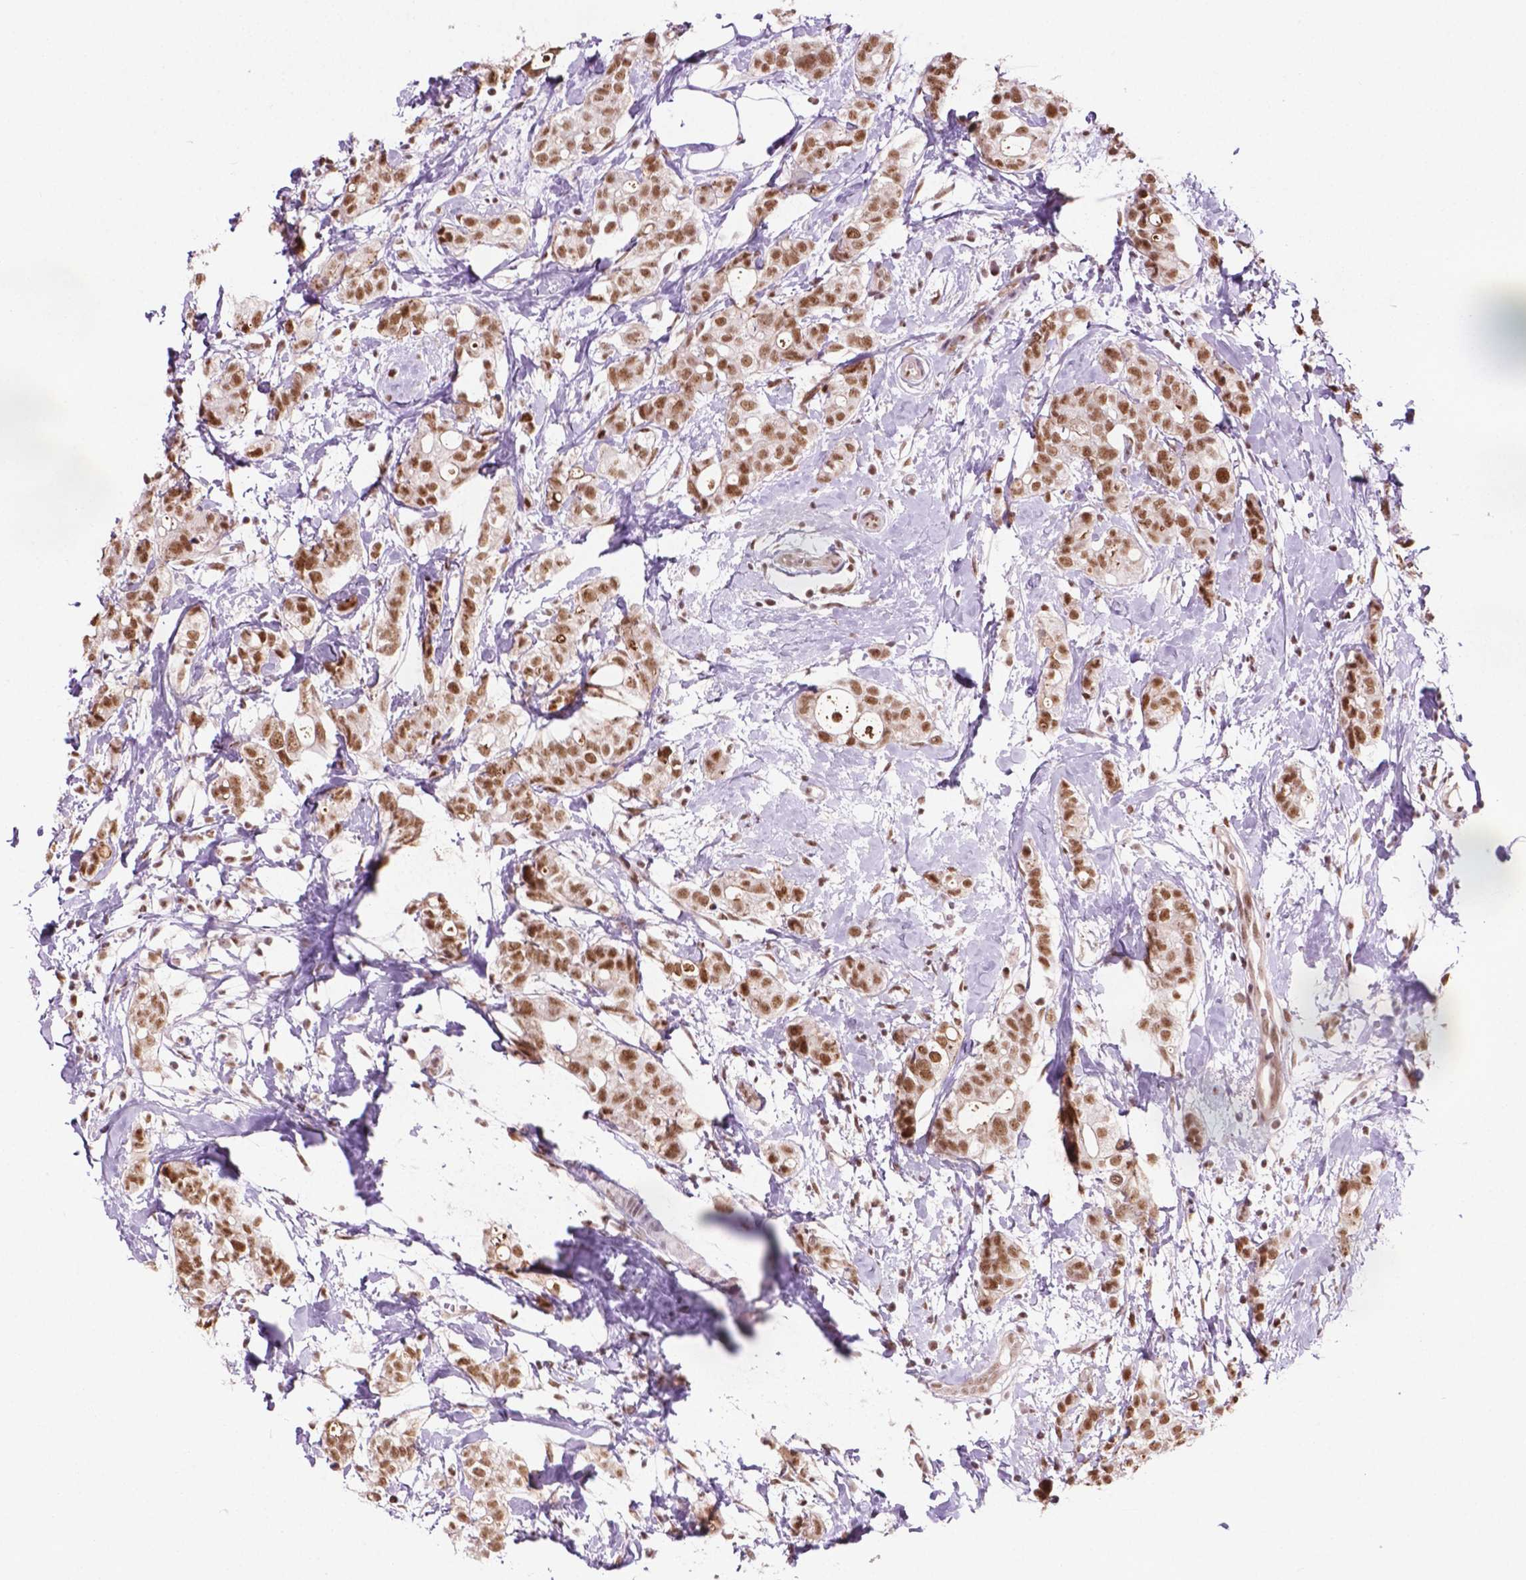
{"staining": {"intensity": "moderate", "quantity": ">75%", "location": "nuclear"}, "tissue": "breast cancer", "cell_type": "Tumor cells", "image_type": "cancer", "snomed": [{"axis": "morphology", "description": "Duct carcinoma"}, {"axis": "topography", "description": "Breast"}], "caption": "About >75% of tumor cells in infiltrating ductal carcinoma (breast) show moderate nuclear protein staining as visualized by brown immunohistochemical staining.", "gene": "PHAX", "patient": {"sex": "female", "age": 40}}